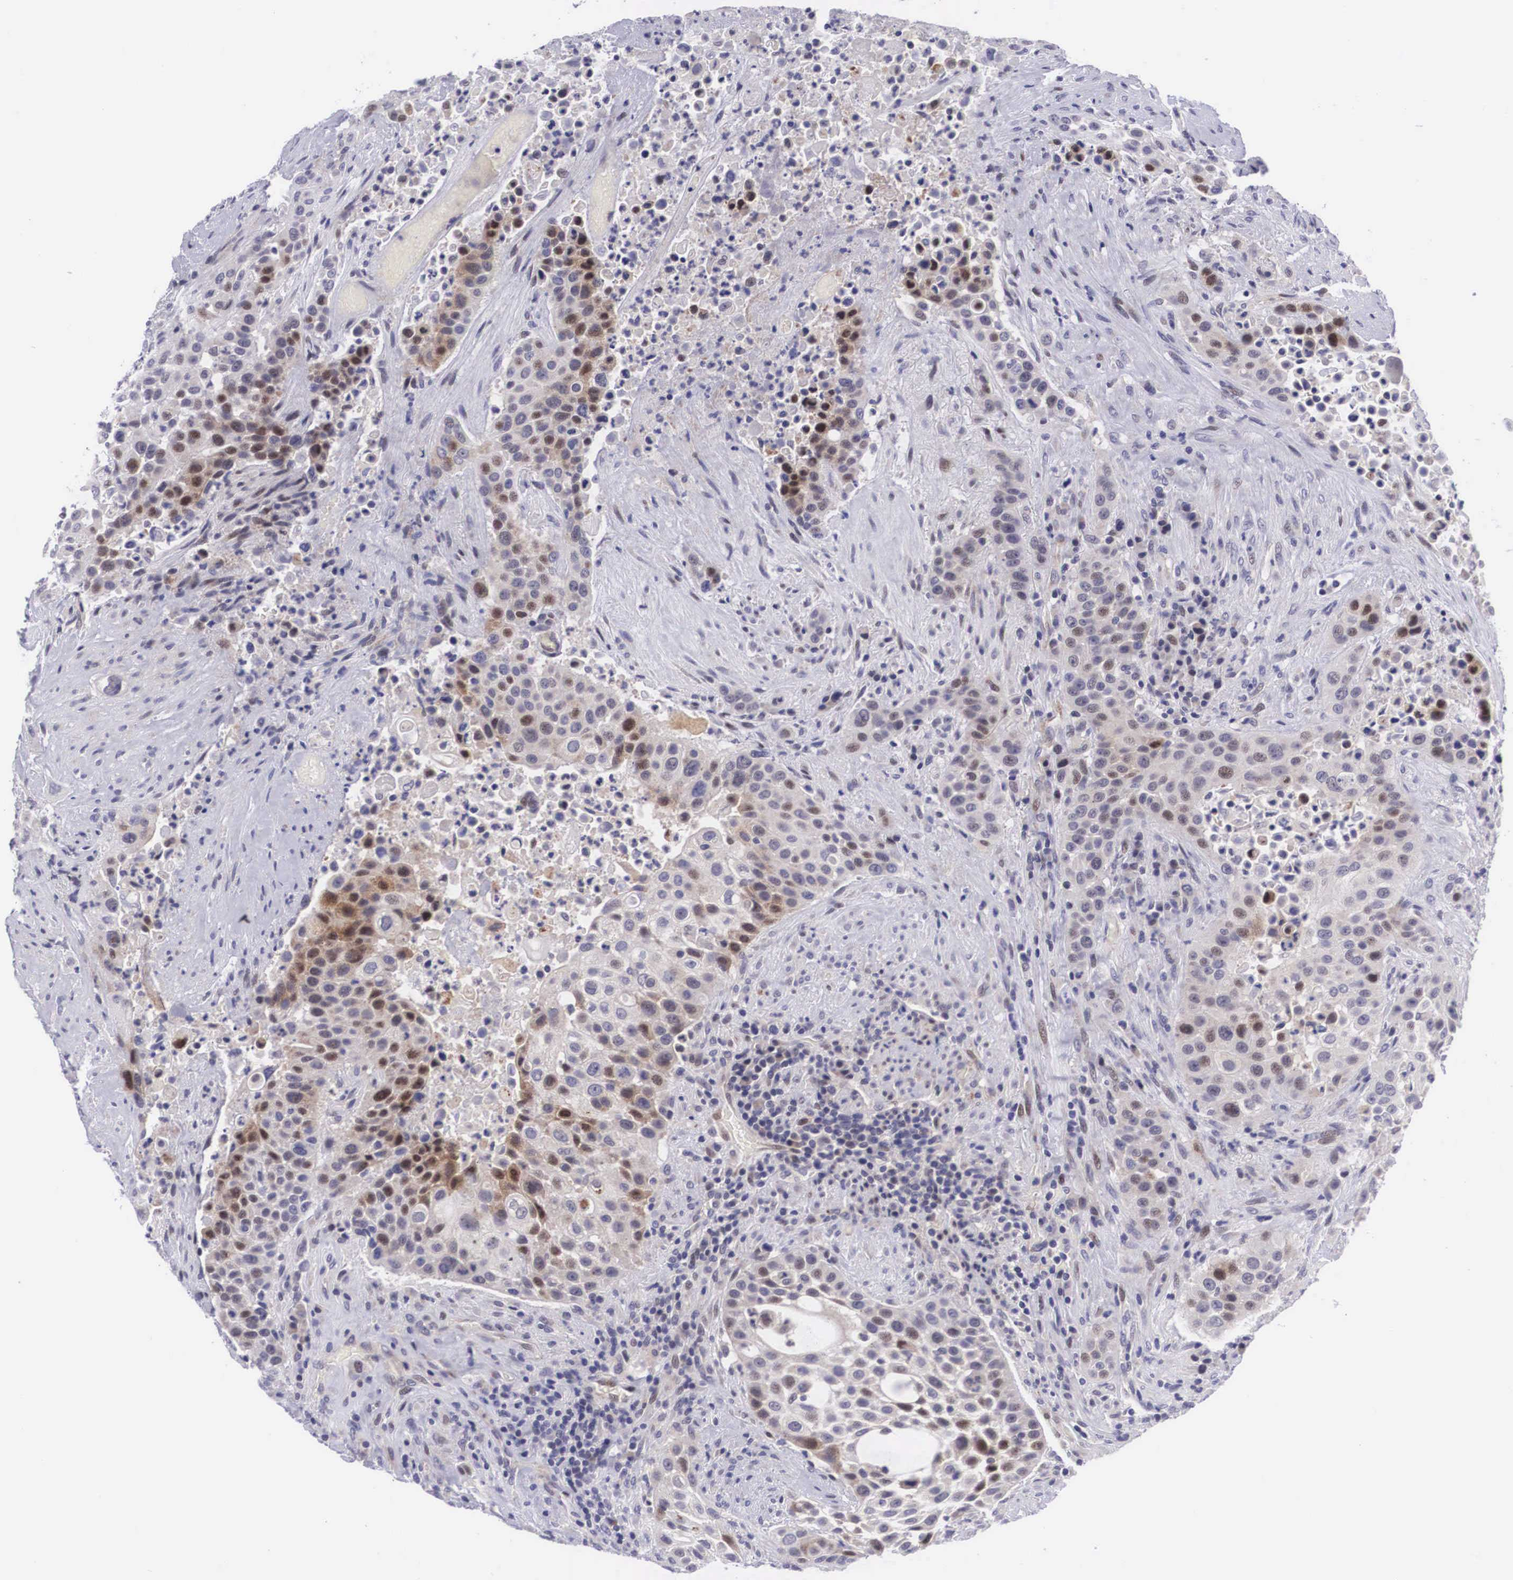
{"staining": {"intensity": "moderate", "quantity": "25%-75%", "location": "cytoplasmic/membranous"}, "tissue": "urothelial cancer", "cell_type": "Tumor cells", "image_type": "cancer", "snomed": [{"axis": "morphology", "description": "Urothelial carcinoma, High grade"}, {"axis": "topography", "description": "Urinary bladder"}], "caption": "A medium amount of moderate cytoplasmic/membranous expression is seen in approximately 25%-75% of tumor cells in urothelial carcinoma (high-grade) tissue.", "gene": "EMID1", "patient": {"sex": "male", "age": 74}}